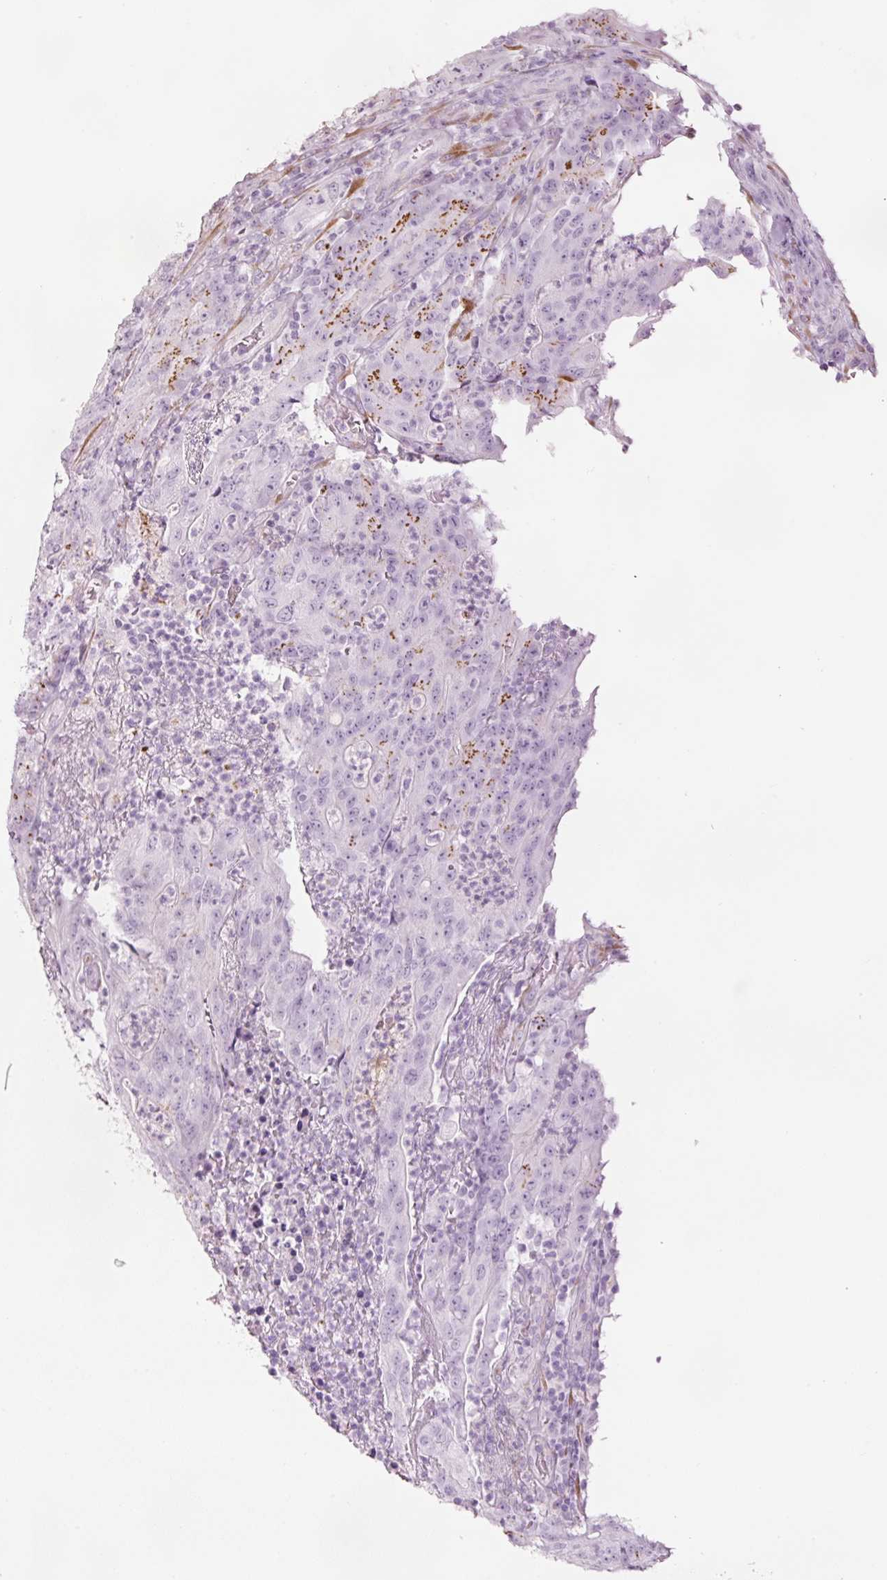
{"staining": {"intensity": "moderate", "quantity": "<25%", "location": "cytoplasmic/membranous"}, "tissue": "colorectal cancer", "cell_type": "Tumor cells", "image_type": "cancer", "snomed": [{"axis": "morphology", "description": "Adenocarcinoma, NOS"}, {"axis": "topography", "description": "Colon"}], "caption": "Human colorectal adenocarcinoma stained with a brown dye reveals moderate cytoplasmic/membranous positive positivity in approximately <25% of tumor cells.", "gene": "SDF4", "patient": {"sex": "male", "age": 83}}